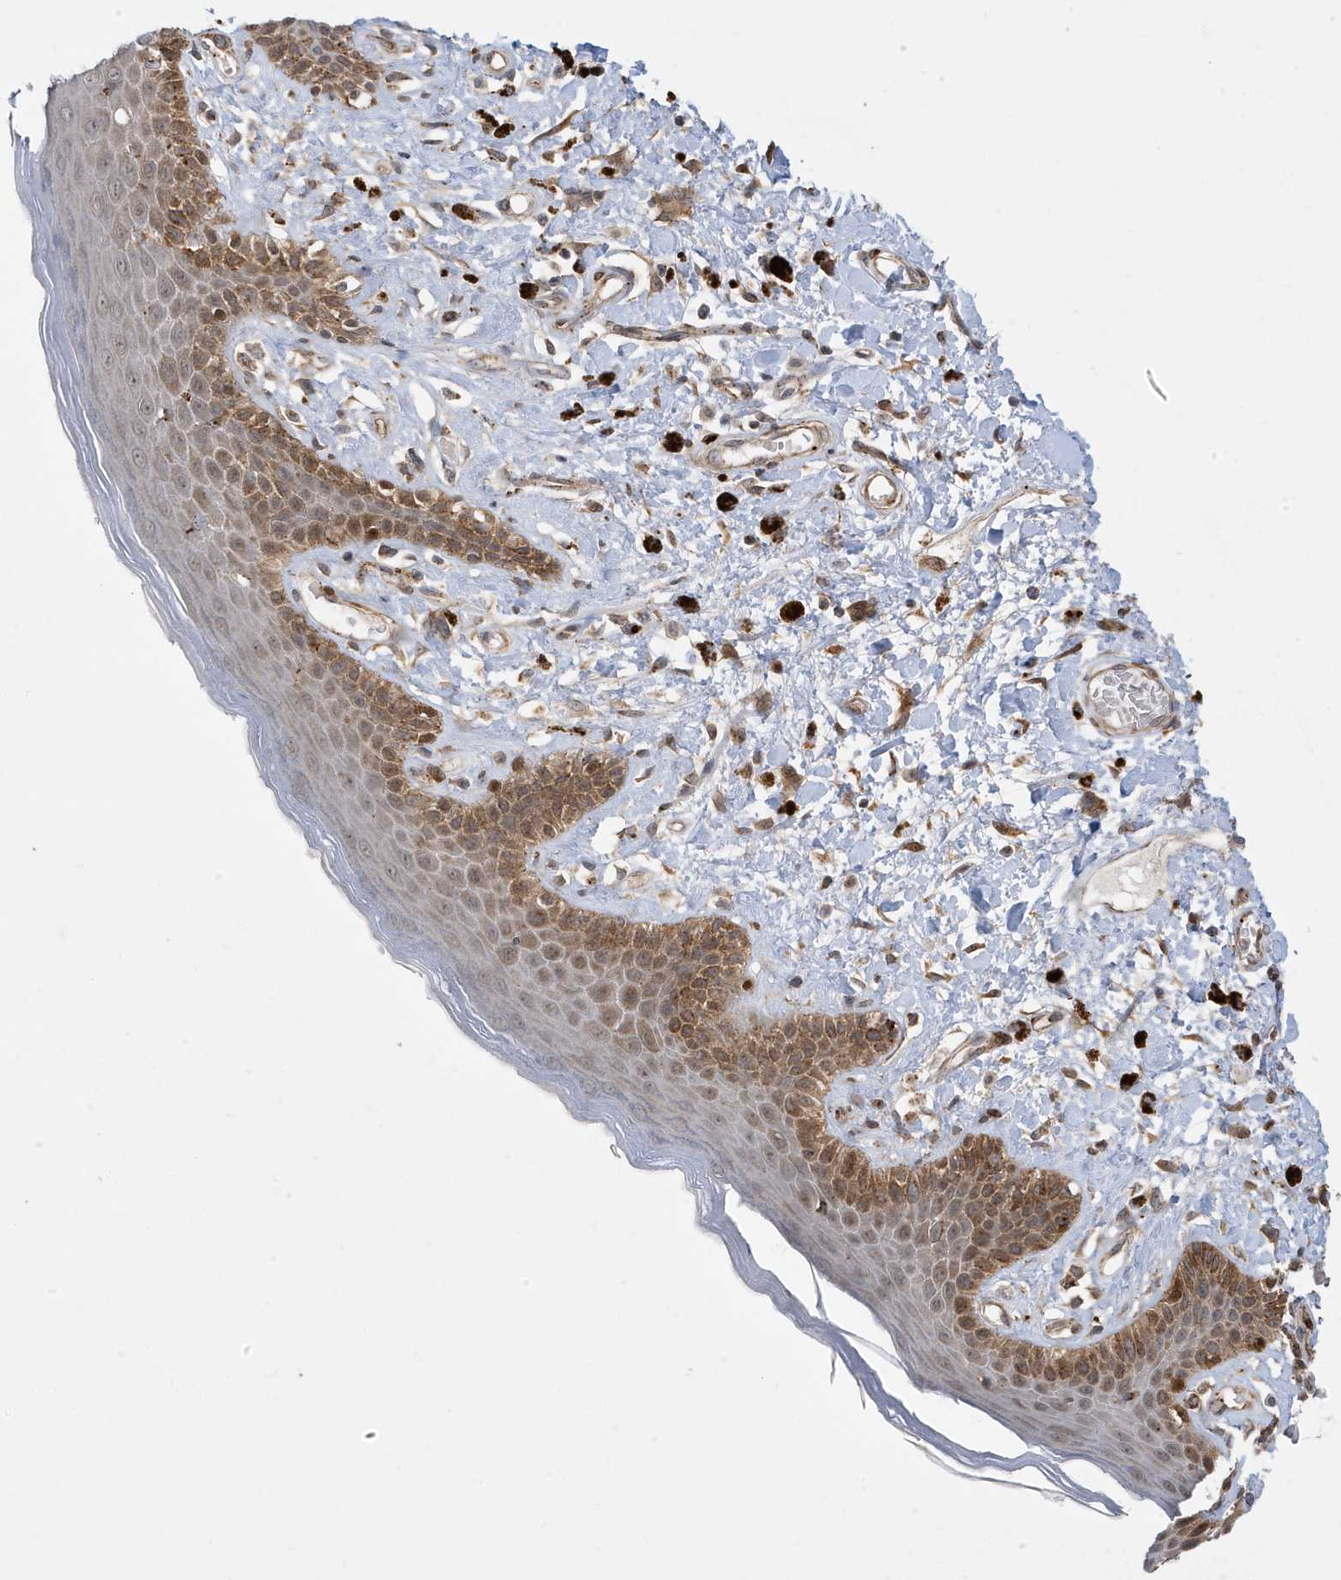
{"staining": {"intensity": "moderate", "quantity": ">75%", "location": "cytoplasmic/membranous"}, "tissue": "skin", "cell_type": "Epidermal cells", "image_type": "normal", "snomed": [{"axis": "morphology", "description": "Normal tissue, NOS"}, {"axis": "topography", "description": "Anal"}], "caption": "DAB (3,3'-diaminobenzidine) immunohistochemical staining of benign skin exhibits moderate cytoplasmic/membranous protein positivity in about >75% of epidermal cells. (IHC, brightfield microscopy, high magnification).", "gene": "ZNF507", "patient": {"sex": "female", "age": 78}}